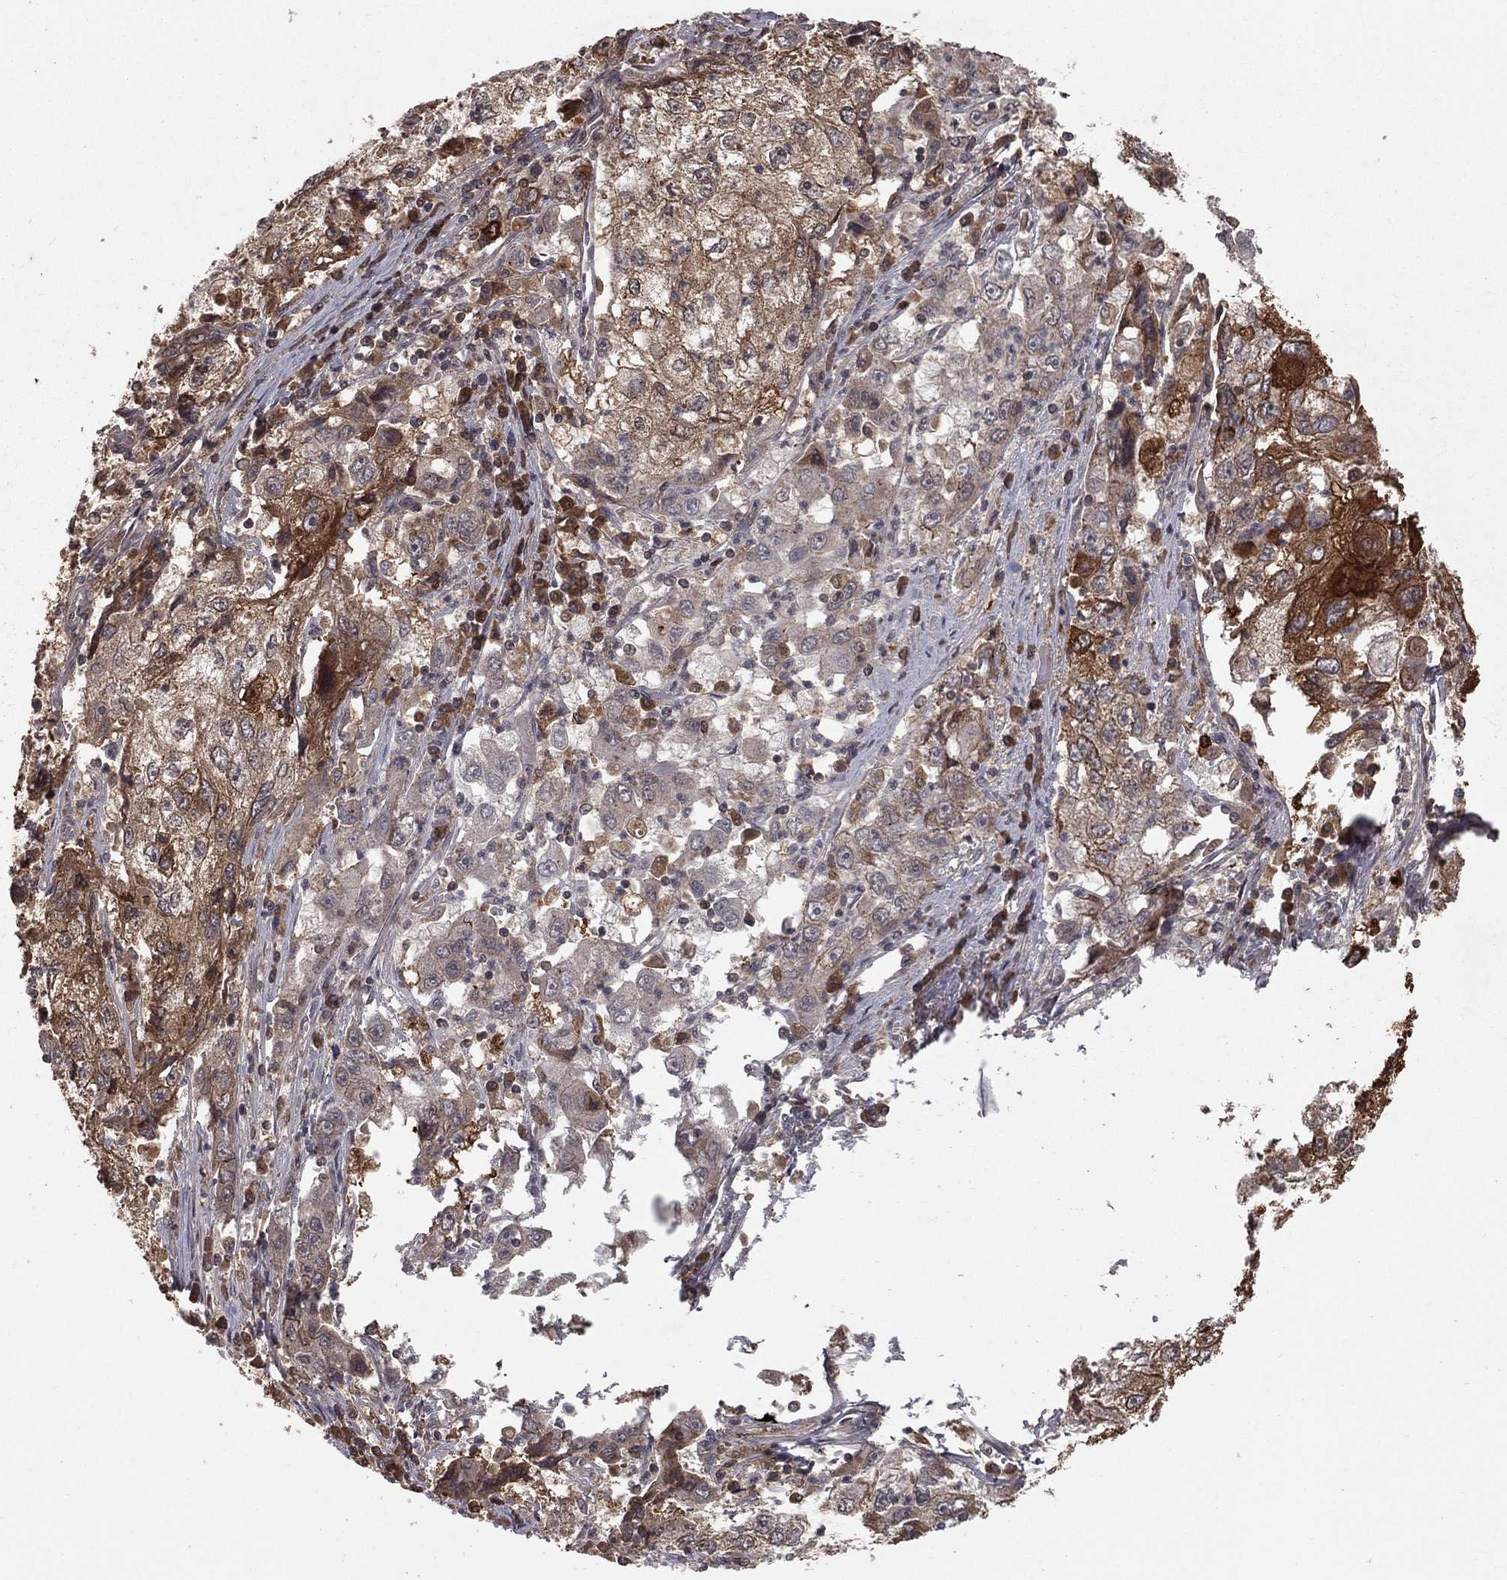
{"staining": {"intensity": "weak", "quantity": "25%-75%", "location": "cytoplasmic/membranous"}, "tissue": "cervical cancer", "cell_type": "Tumor cells", "image_type": "cancer", "snomed": [{"axis": "morphology", "description": "Squamous cell carcinoma, NOS"}, {"axis": "topography", "description": "Cervix"}], "caption": "Immunohistochemical staining of human cervical squamous cell carcinoma exhibits low levels of weak cytoplasmic/membranous protein staining in approximately 25%-75% of tumor cells. (DAB IHC with brightfield microscopy, high magnification).", "gene": "ZDHHC15", "patient": {"sex": "female", "age": 36}}